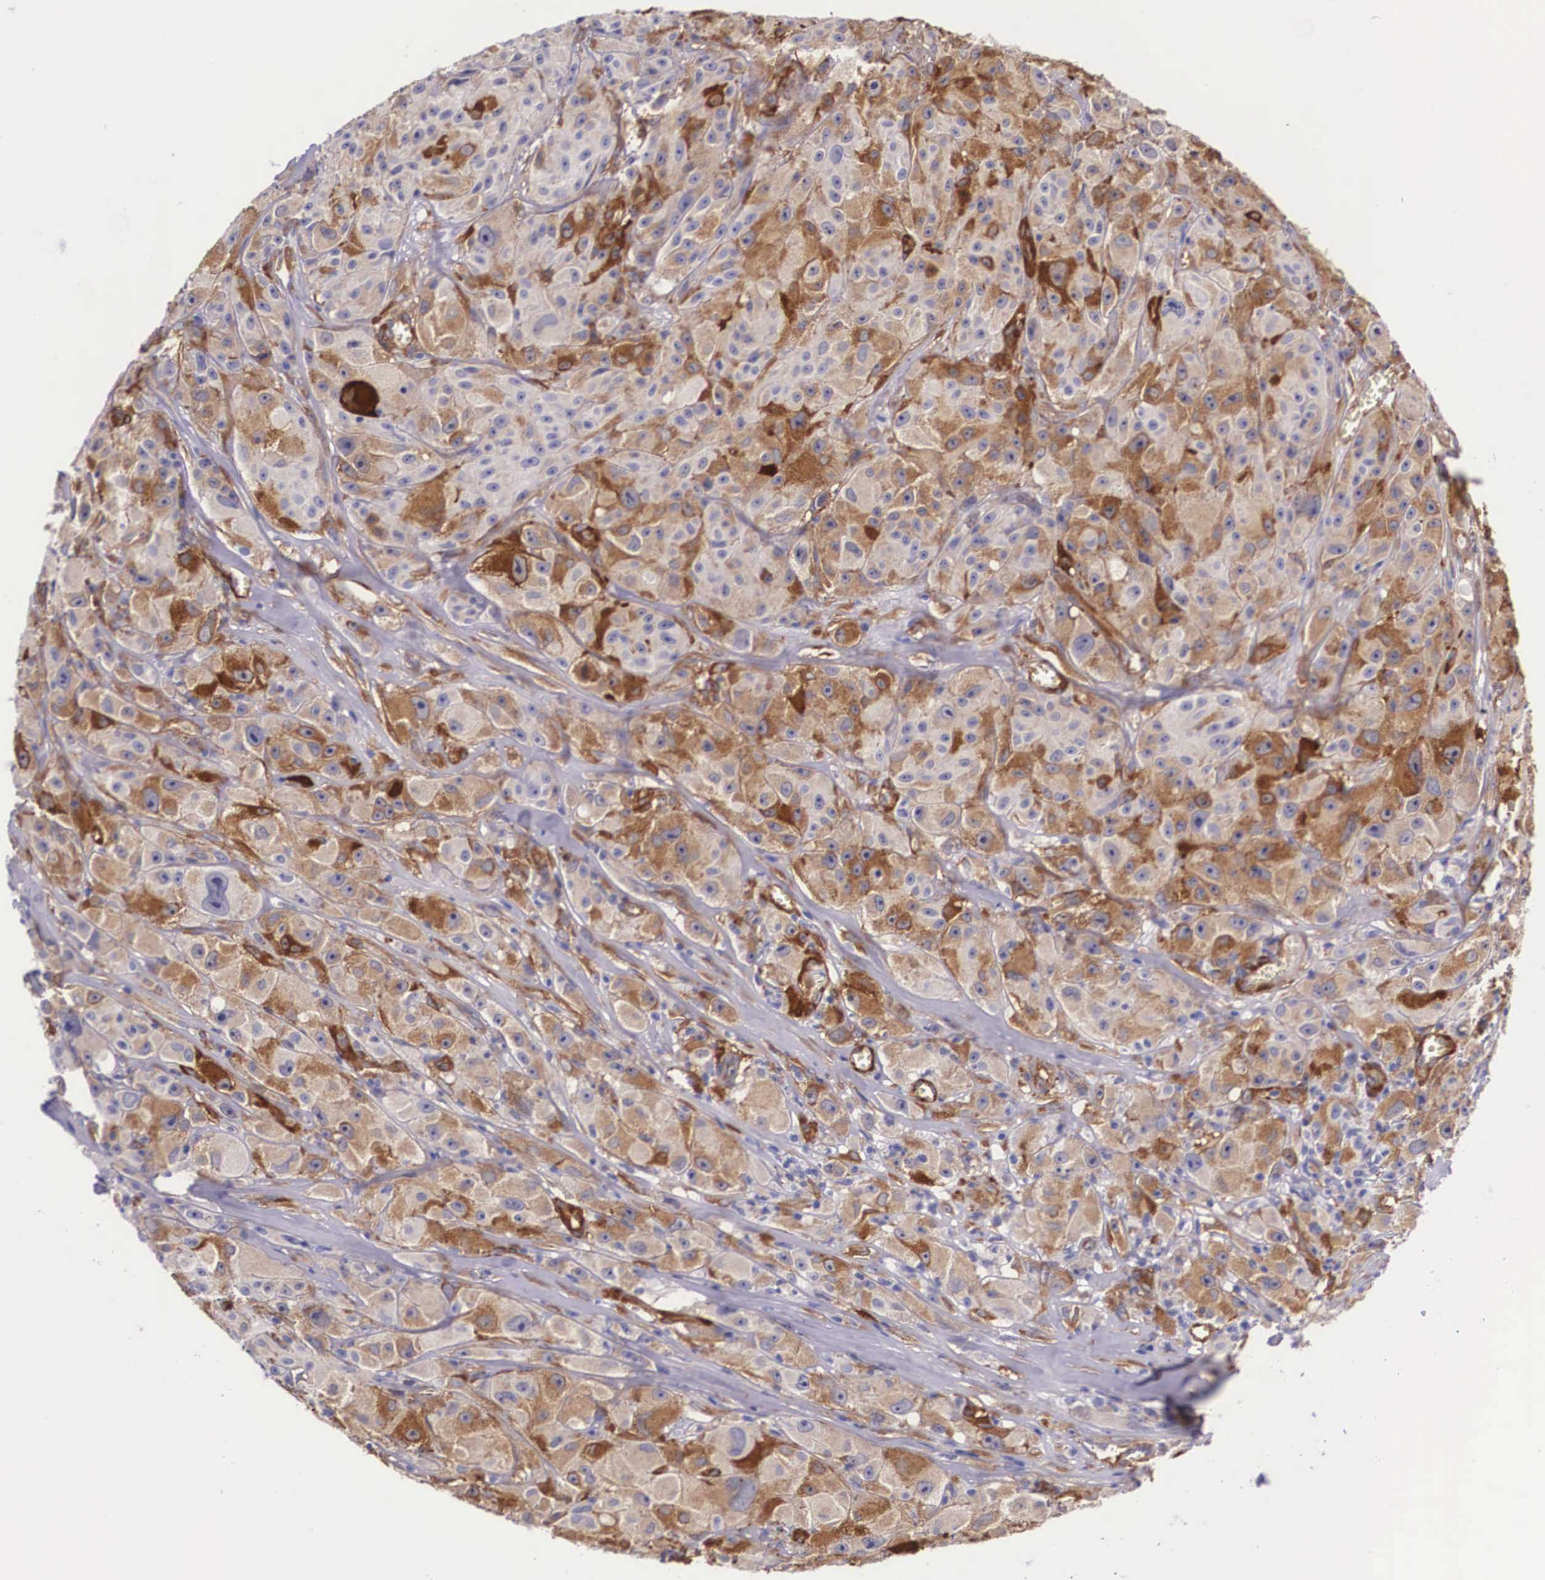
{"staining": {"intensity": "strong", "quantity": "25%-75%", "location": "cytoplasmic/membranous"}, "tissue": "melanoma", "cell_type": "Tumor cells", "image_type": "cancer", "snomed": [{"axis": "morphology", "description": "Malignant melanoma, NOS"}, {"axis": "topography", "description": "Skin"}], "caption": "Strong cytoplasmic/membranous staining for a protein is present in approximately 25%-75% of tumor cells of melanoma using immunohistochemistry (IHC).", "gene": "BCAR1", "patient": {"sex": "male", "age": 56}}